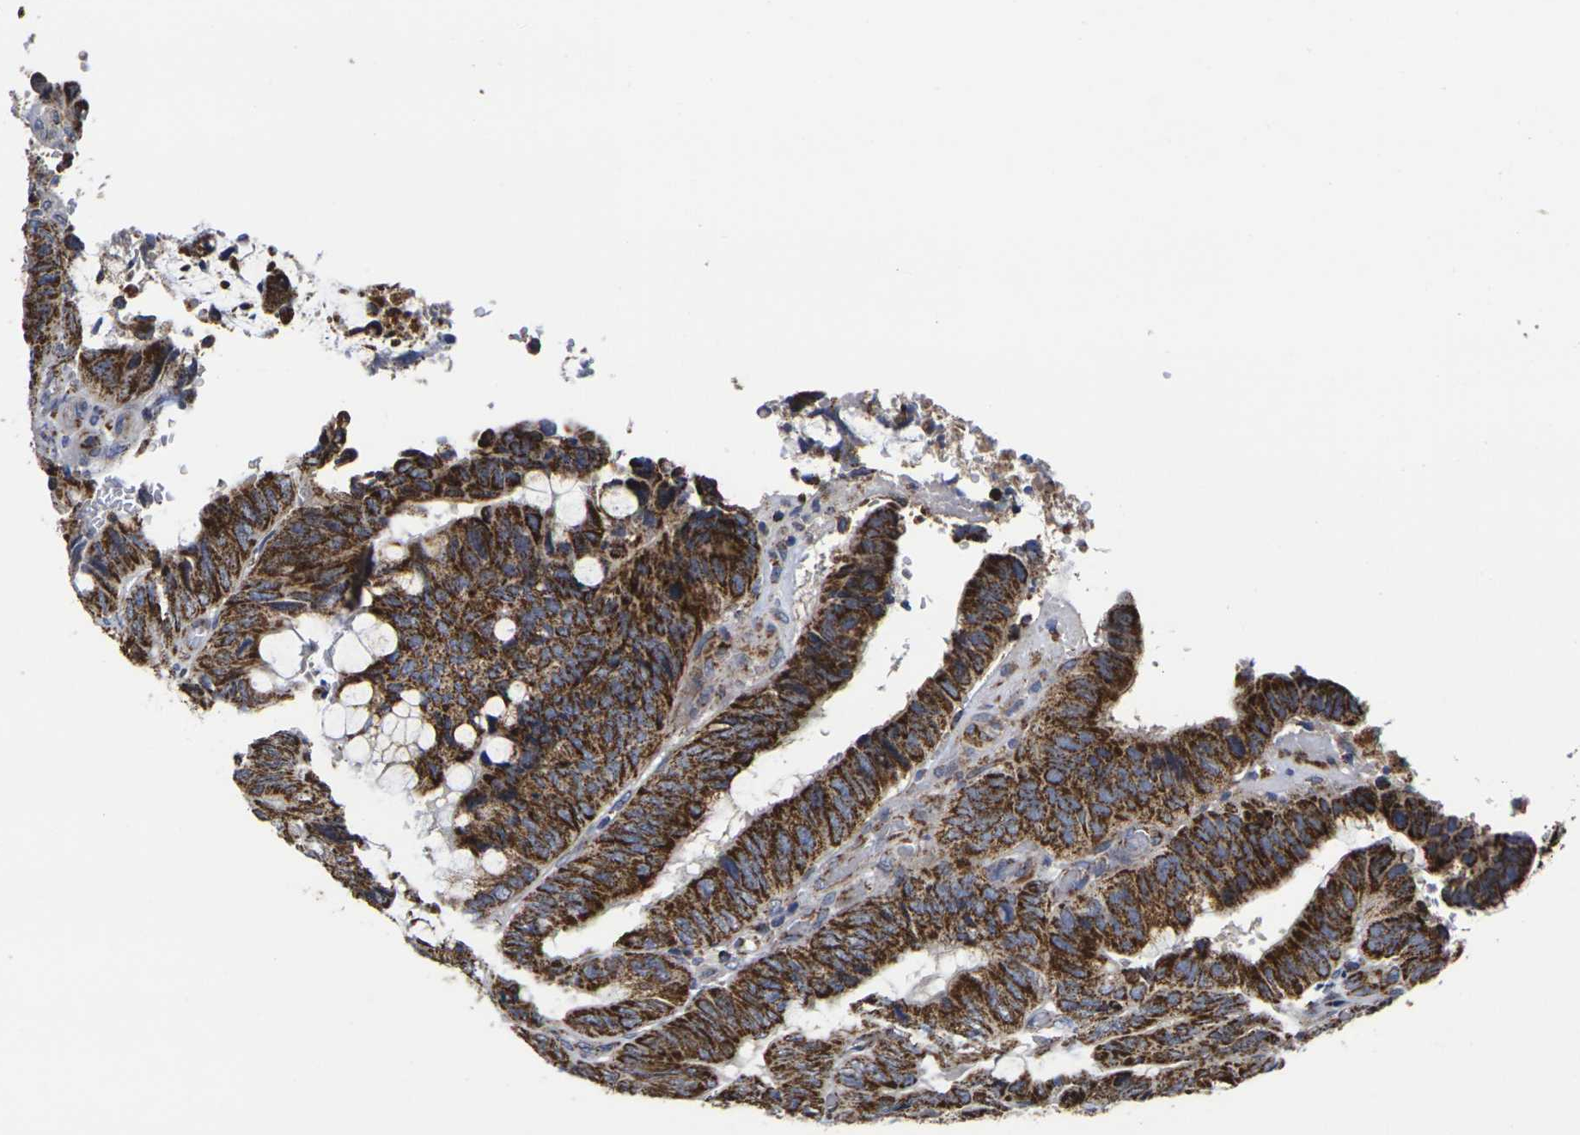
{"staining": {"intensity": "strong", "quantity": ">75%", "location": "cytoplasmic/membranous"}, "tissue": "colorectal cancer", "cell_type": "Tumor cells", "image_type": "cancer", "snomed": [{"axis": "morphology", "description": "Normal tissue, NOS"}, {"axis": "morphology", "description": "Adenocarcinoma, NOS"}, {"axis": "topography", "description": "Rectum"}, {"axis": "topography", "description": "Peripheral nerve tissue"}], "caption": "Immunohistochemistry (IHC) photomicrograph of human colorectal cancer stained for a protein (brown), which exhibits high levels of strong cytoplasmic/membranous expression in approximately >75% of tumor cells.", "gene": "P2RY11", "patient": {"sex": "male", "age": 92}}